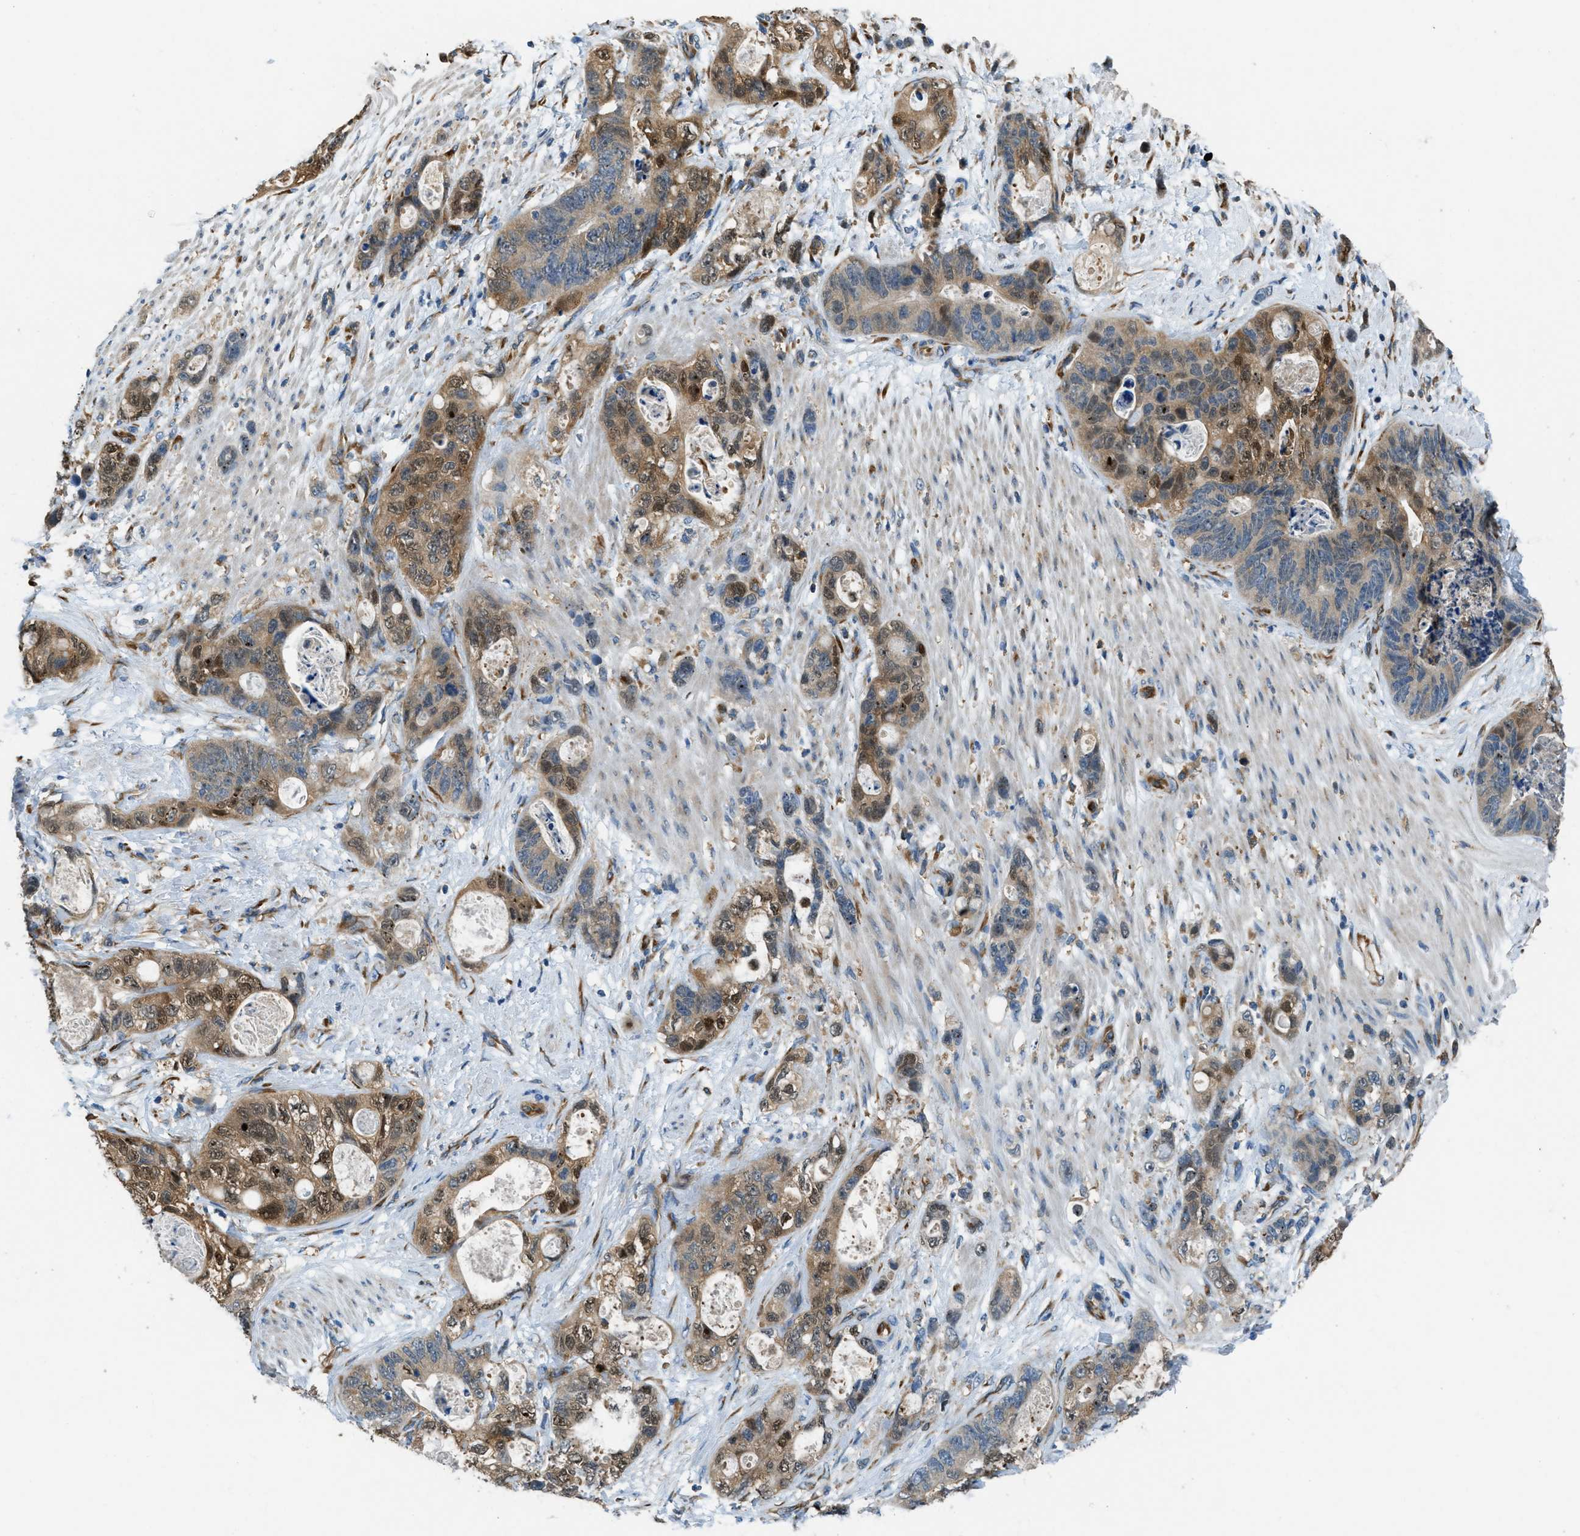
{"staining": {"intensity": "moderate", "quantity": ">75%", "location": "cytoplasmic/membranous,nuclear"}, "tissue": "stomach cancer", "cell_type": "Tumor cells", "image_type": "cancer", "snomed": [{"axis": "morphology", "description": "Normal tissue, NOS"}, {"axis": "morphology", "description": "Adenocarcinoma, NOS"}, {"axis": "topography", "description": "Stomach"}], "caption": "IHC staining of stomach adenocarcinoma, which demonstrates medium levels of moderate cytoplasmic/membranous and nuclear expression in about >75% of tumor cells indicating moderate cytoplasmic/membranous and nuclear protein positivity. The staining was performed using DAB (3,3'-diaminobenzidine) (brown) for protein detection and nuclei were counterstained in hematoxylin (blue).", "gene": "GIMAP8", "patient": {"sex": "female", "age": 89}}